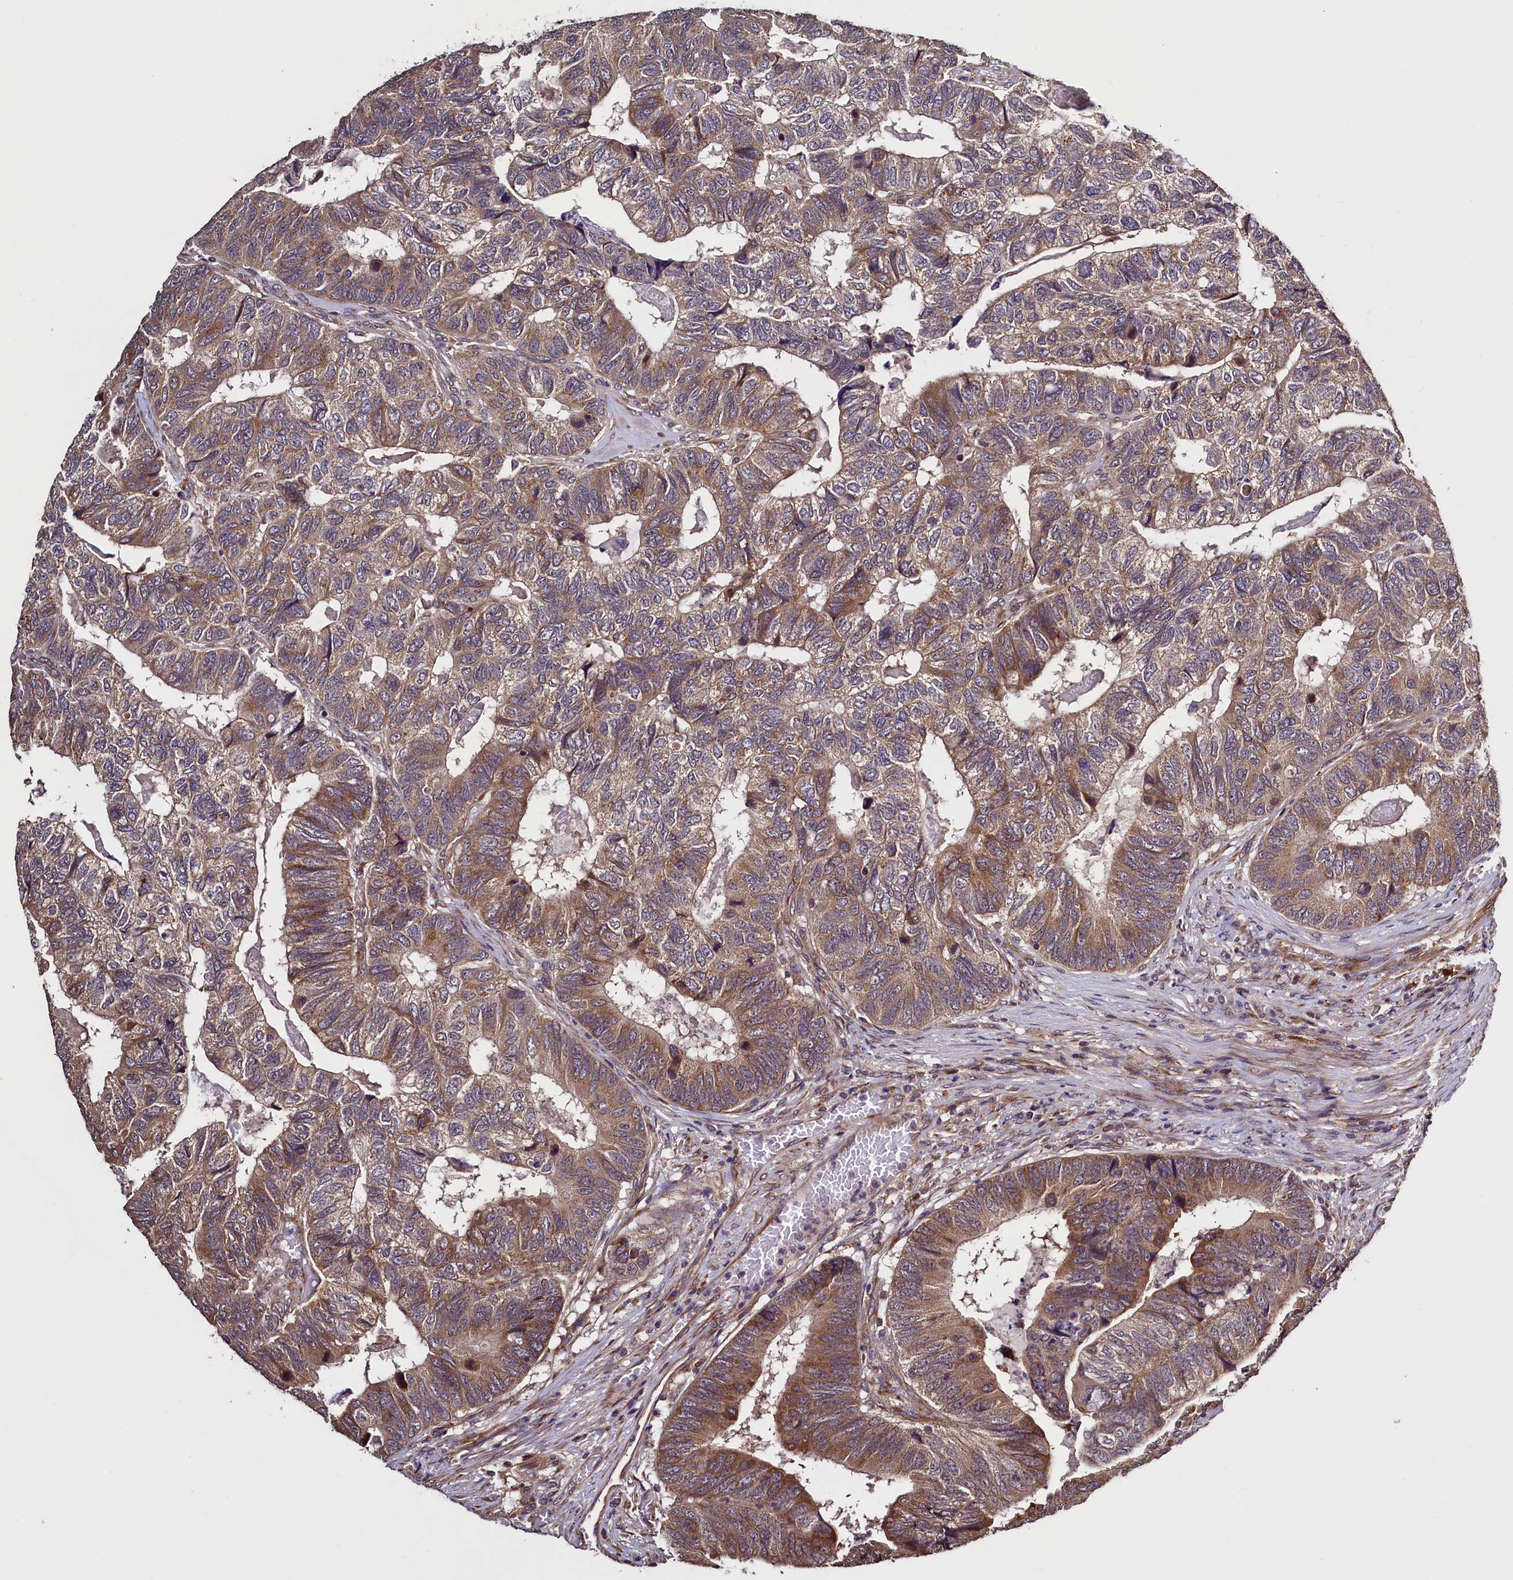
{"staining": {"intensity": "moderate", "quantity": ">75%", "location": "cytoplasmic/membranous"}, "tissue": "colorectal cancer", "cell_type": "Tumor cells", "image_type": "cancer", "snomed": [{"axis": "morphology", "description": "Adenocarcinoma, NOS"}, {"axis": "topography", "description": "Colon"}], "caption": "IHC staining of adenocarcinoma (colorectal), which demonstrates medium levels of moderate cytoplasmic/membranous positivity in about >75% of tumor cells indicating moderate cytoplasmic/membranous protein positivity. The staining was performed using DAB (brown) for protein detection and nuclei were counterstained in hematoxylin (blue).", "gene": "RBFA", "patient": {"sex": "female", "age": 67}}